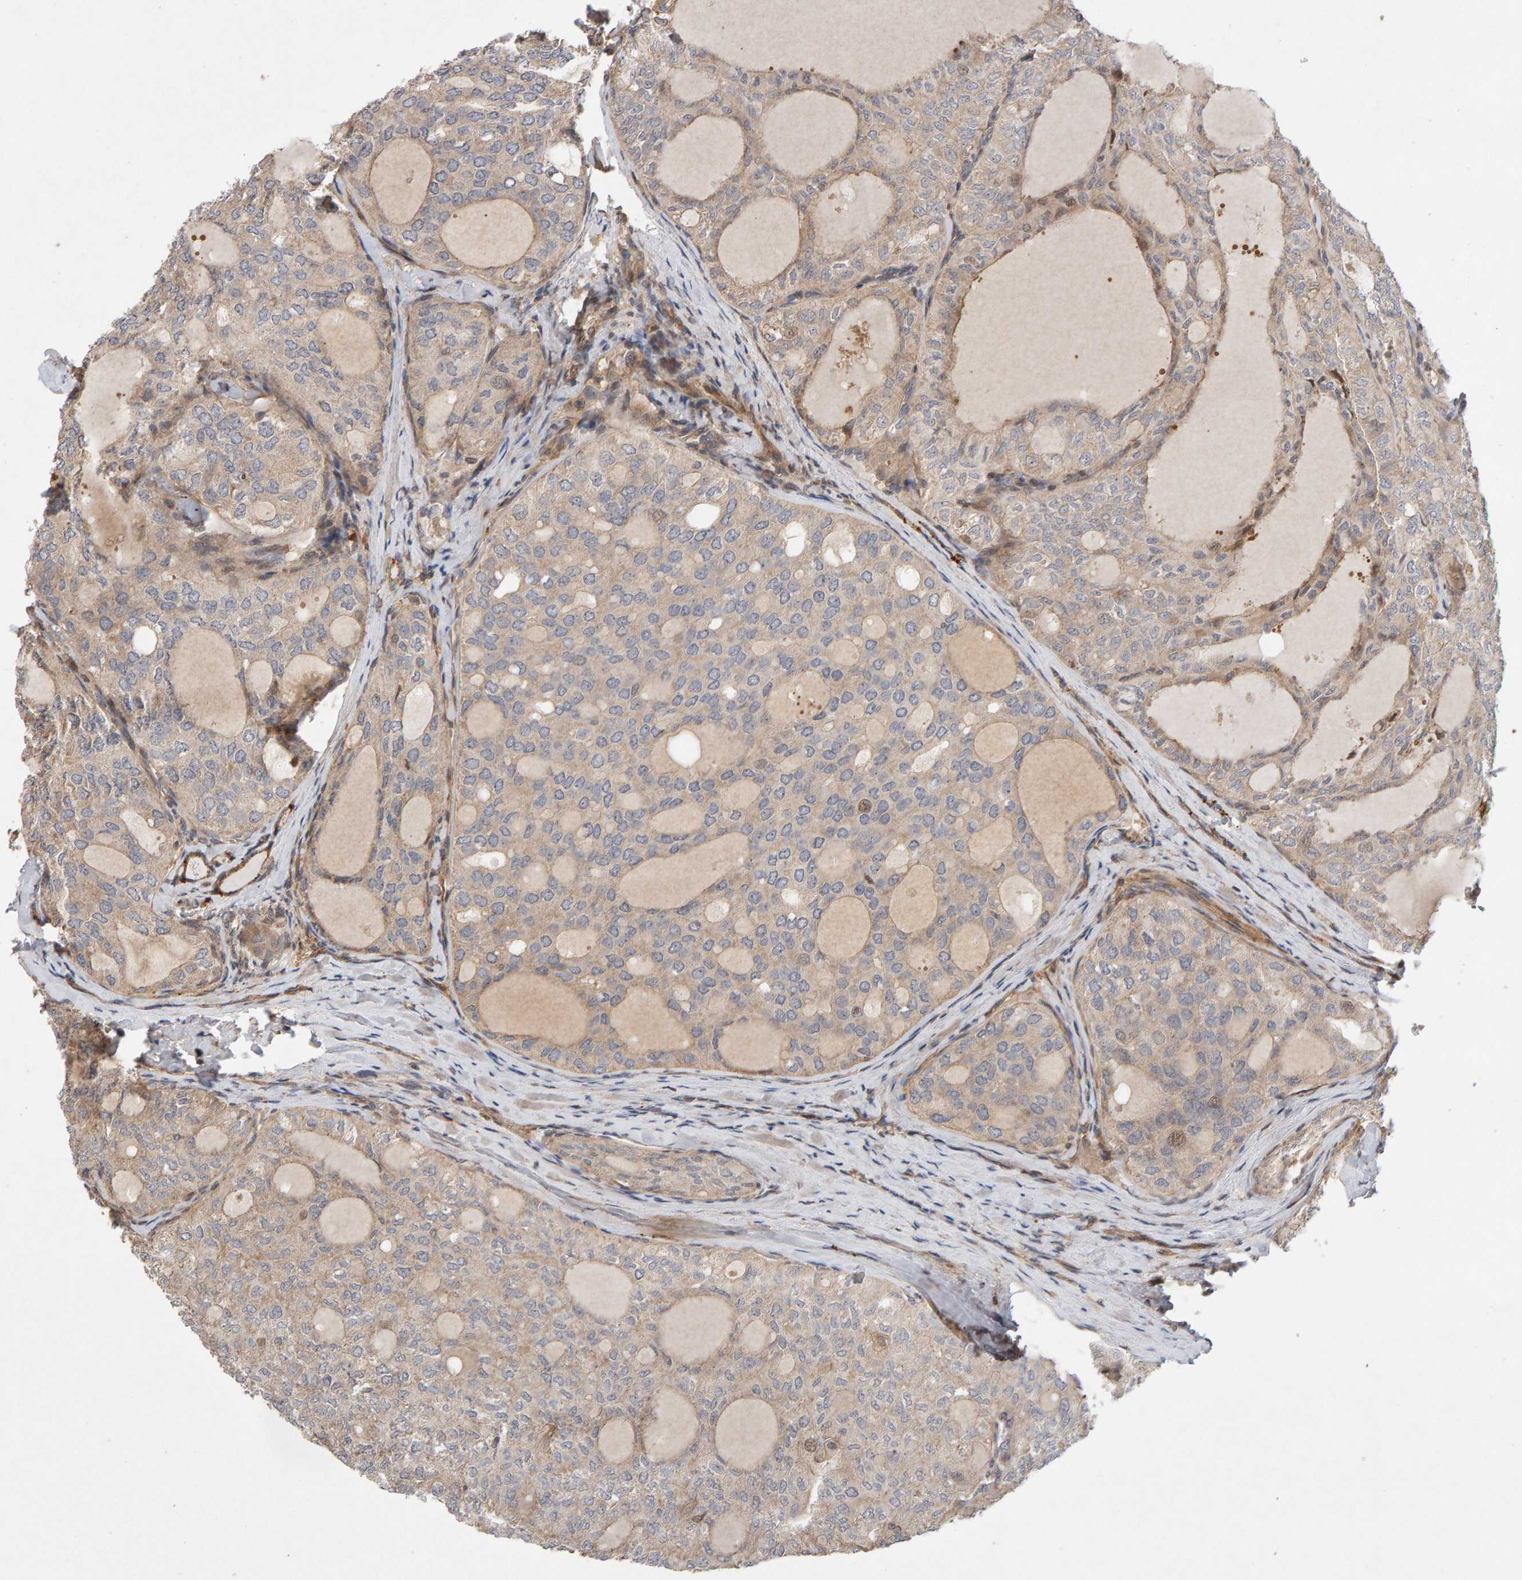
{"staining": {"intensity": "weak", "quantity": "25%-75%", "location": "cytoplasmic/membranous"}, "tissue": "thyroid cancer", "cell_type": "Tumor cells", "image_type": "cancer", "snomed": [{"axis": "morphology", "description": "Follicular adenoma carcinoma, NOS"}, {"axis": "topography", "description": "Thyroid gland"}], "caption": "Thyroid cancer stained for a protein (brown) demonstrates weak cytoplasmic/membranous positive expression in about 25%-75% of tumor cells.", "gene": "LZTS1", "patient": {"sex": "male", "age": 75}}